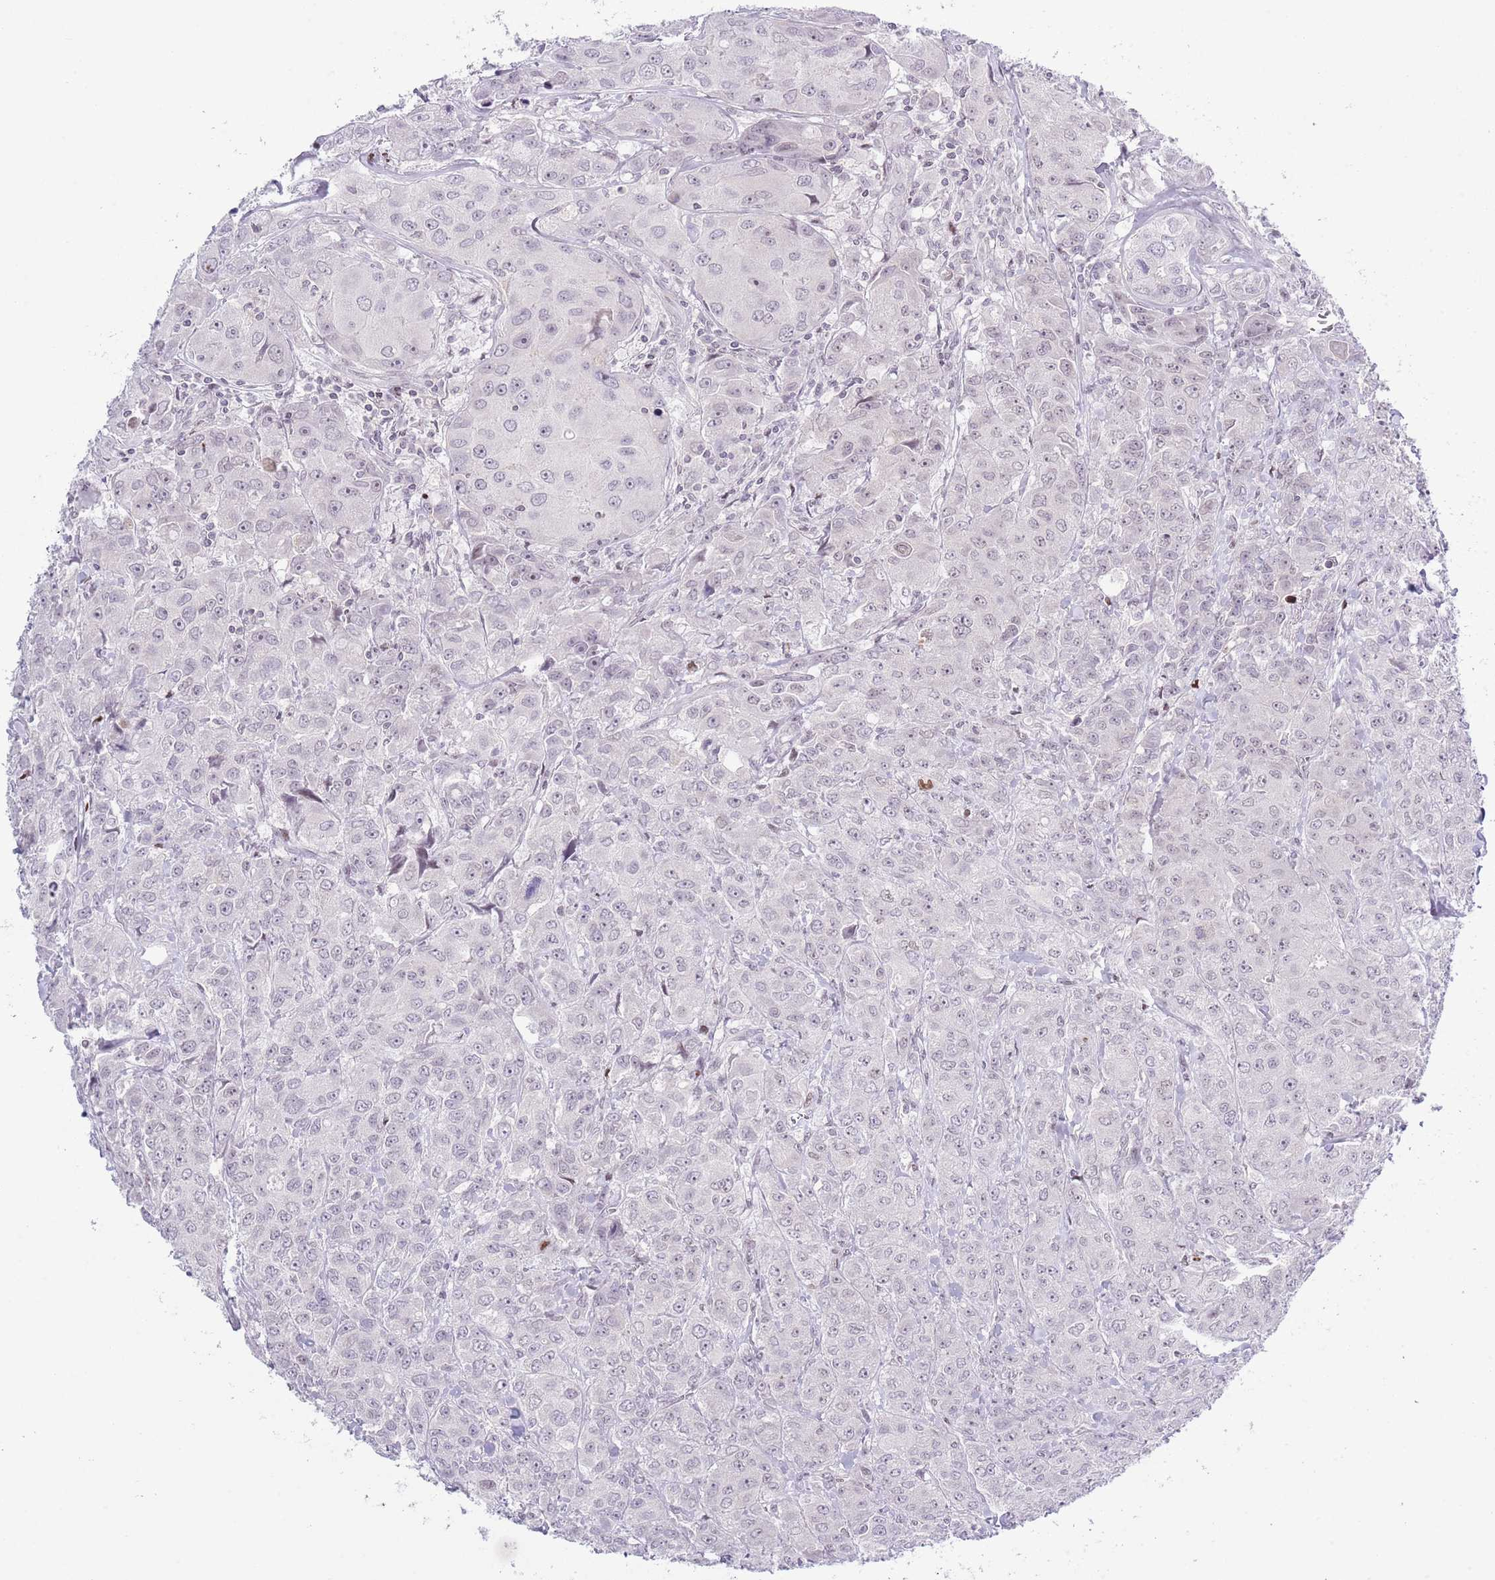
{"staining": {"intensity": "negative", "quantity": "none", "location": "none"}, "tissue": "breast cancer", "cell_type": "Tumor cells", "image_type": "cancer", "snomed": [{"axis": "morphology", "description": "Duct carcinoma"}, {"axis": "topography", "description": "Breast"}], "caption": "This is an immunohistochemistry (IHC) histopathology image of human breast cancer (invasive ductal carcinoma). There is no positivity in tumor cells.", "gene": "MFSD10", "patient": {"sex": "female", "age": 43}}